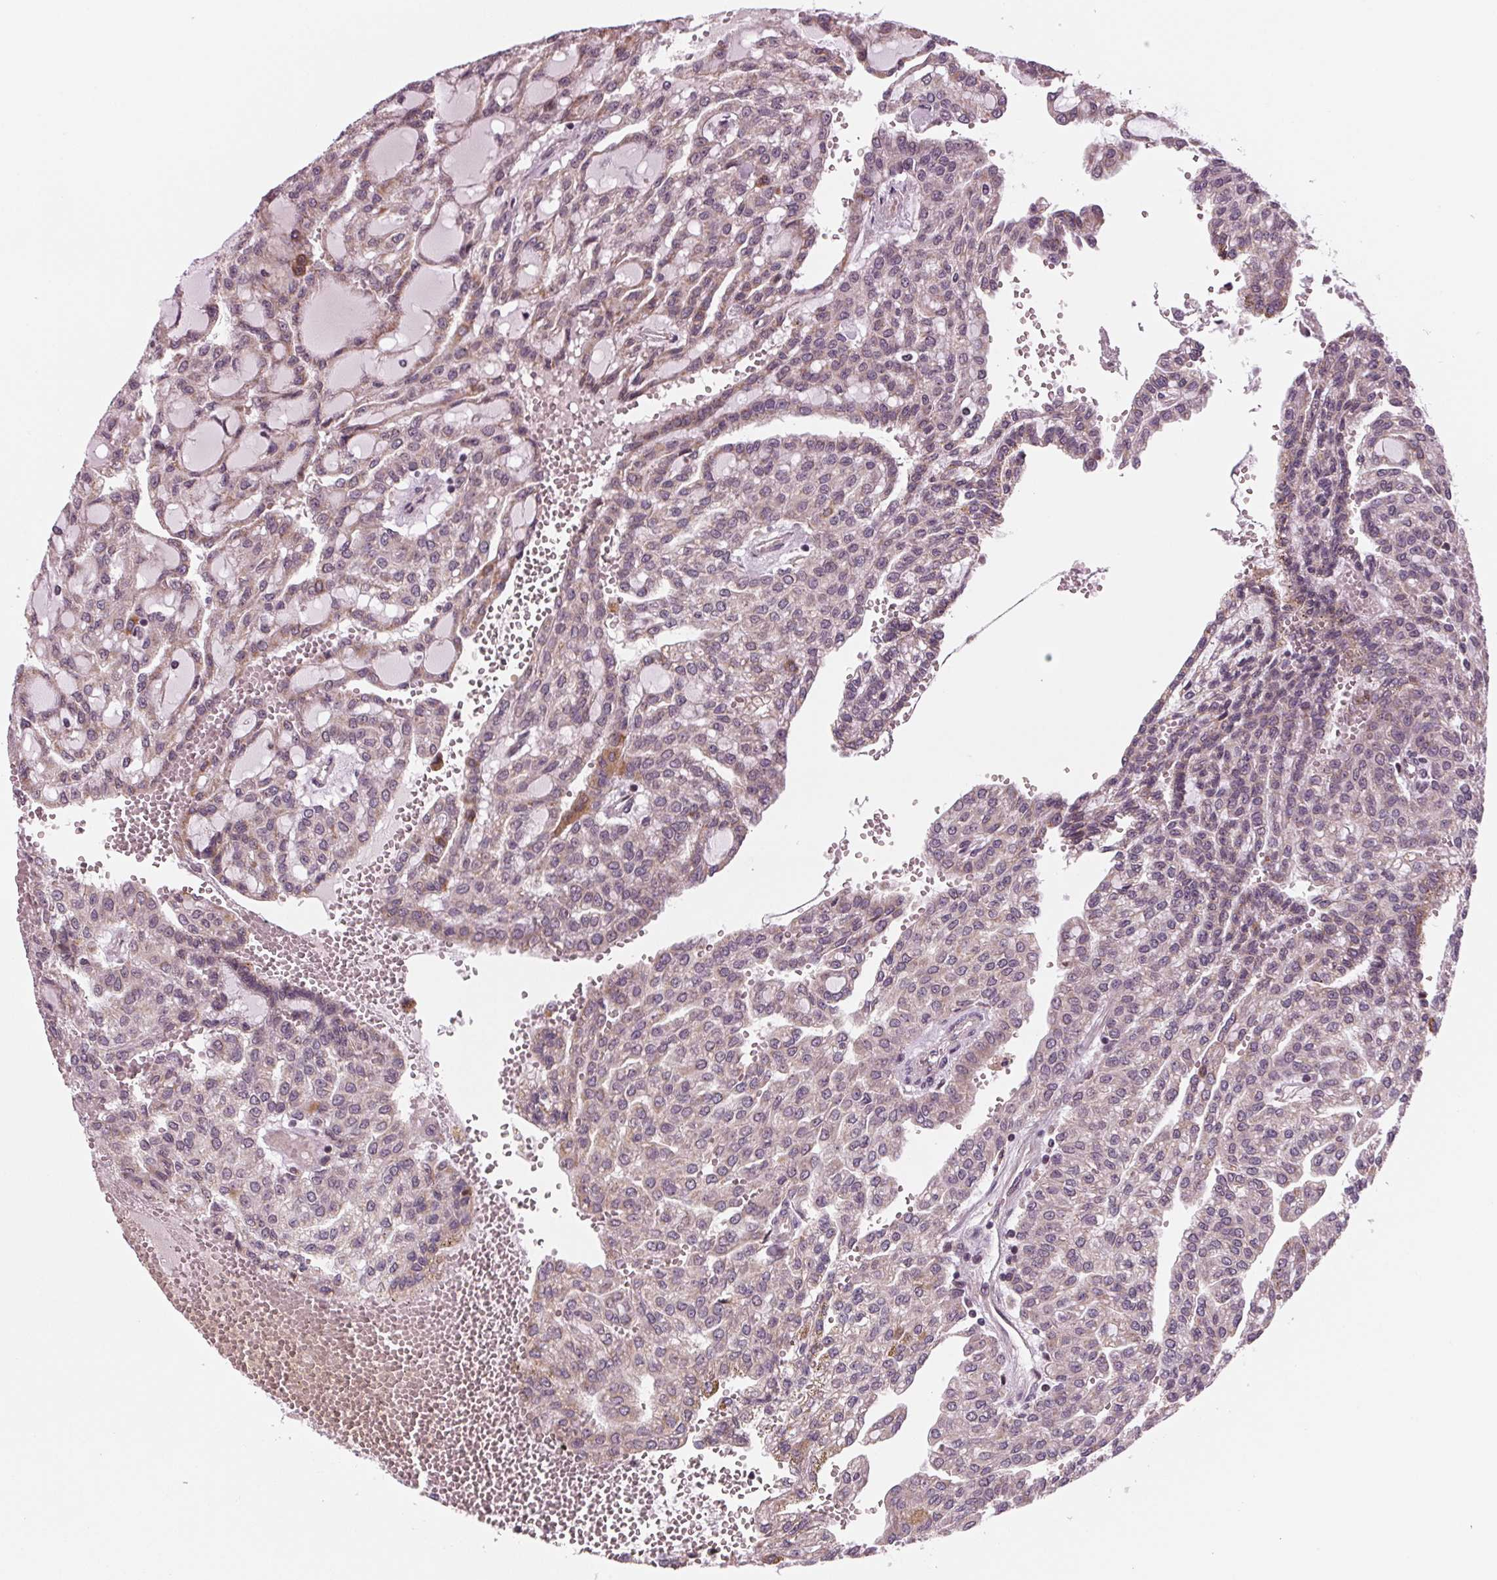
{"staining": {"intensity": "moderate", "quantity": "<25%", "location": "cytoplasmic/membranous"}, "tissue": "renal cancer", "cell_type": "Tumor cells", "image_type": "cancer", "snomed": [{"axis": "morphology", "description": "Adenocarcinoma, NOS"}, {"axis": "topography", "description": "Kidney"}], "caption": "A brown stain shows moderate cytoplasmic/membranous positivity of a protein in human renal adenocarcinoma tumor cells.", "gene": "STAT3", "patient": {"sex": "male", "age": 63}}